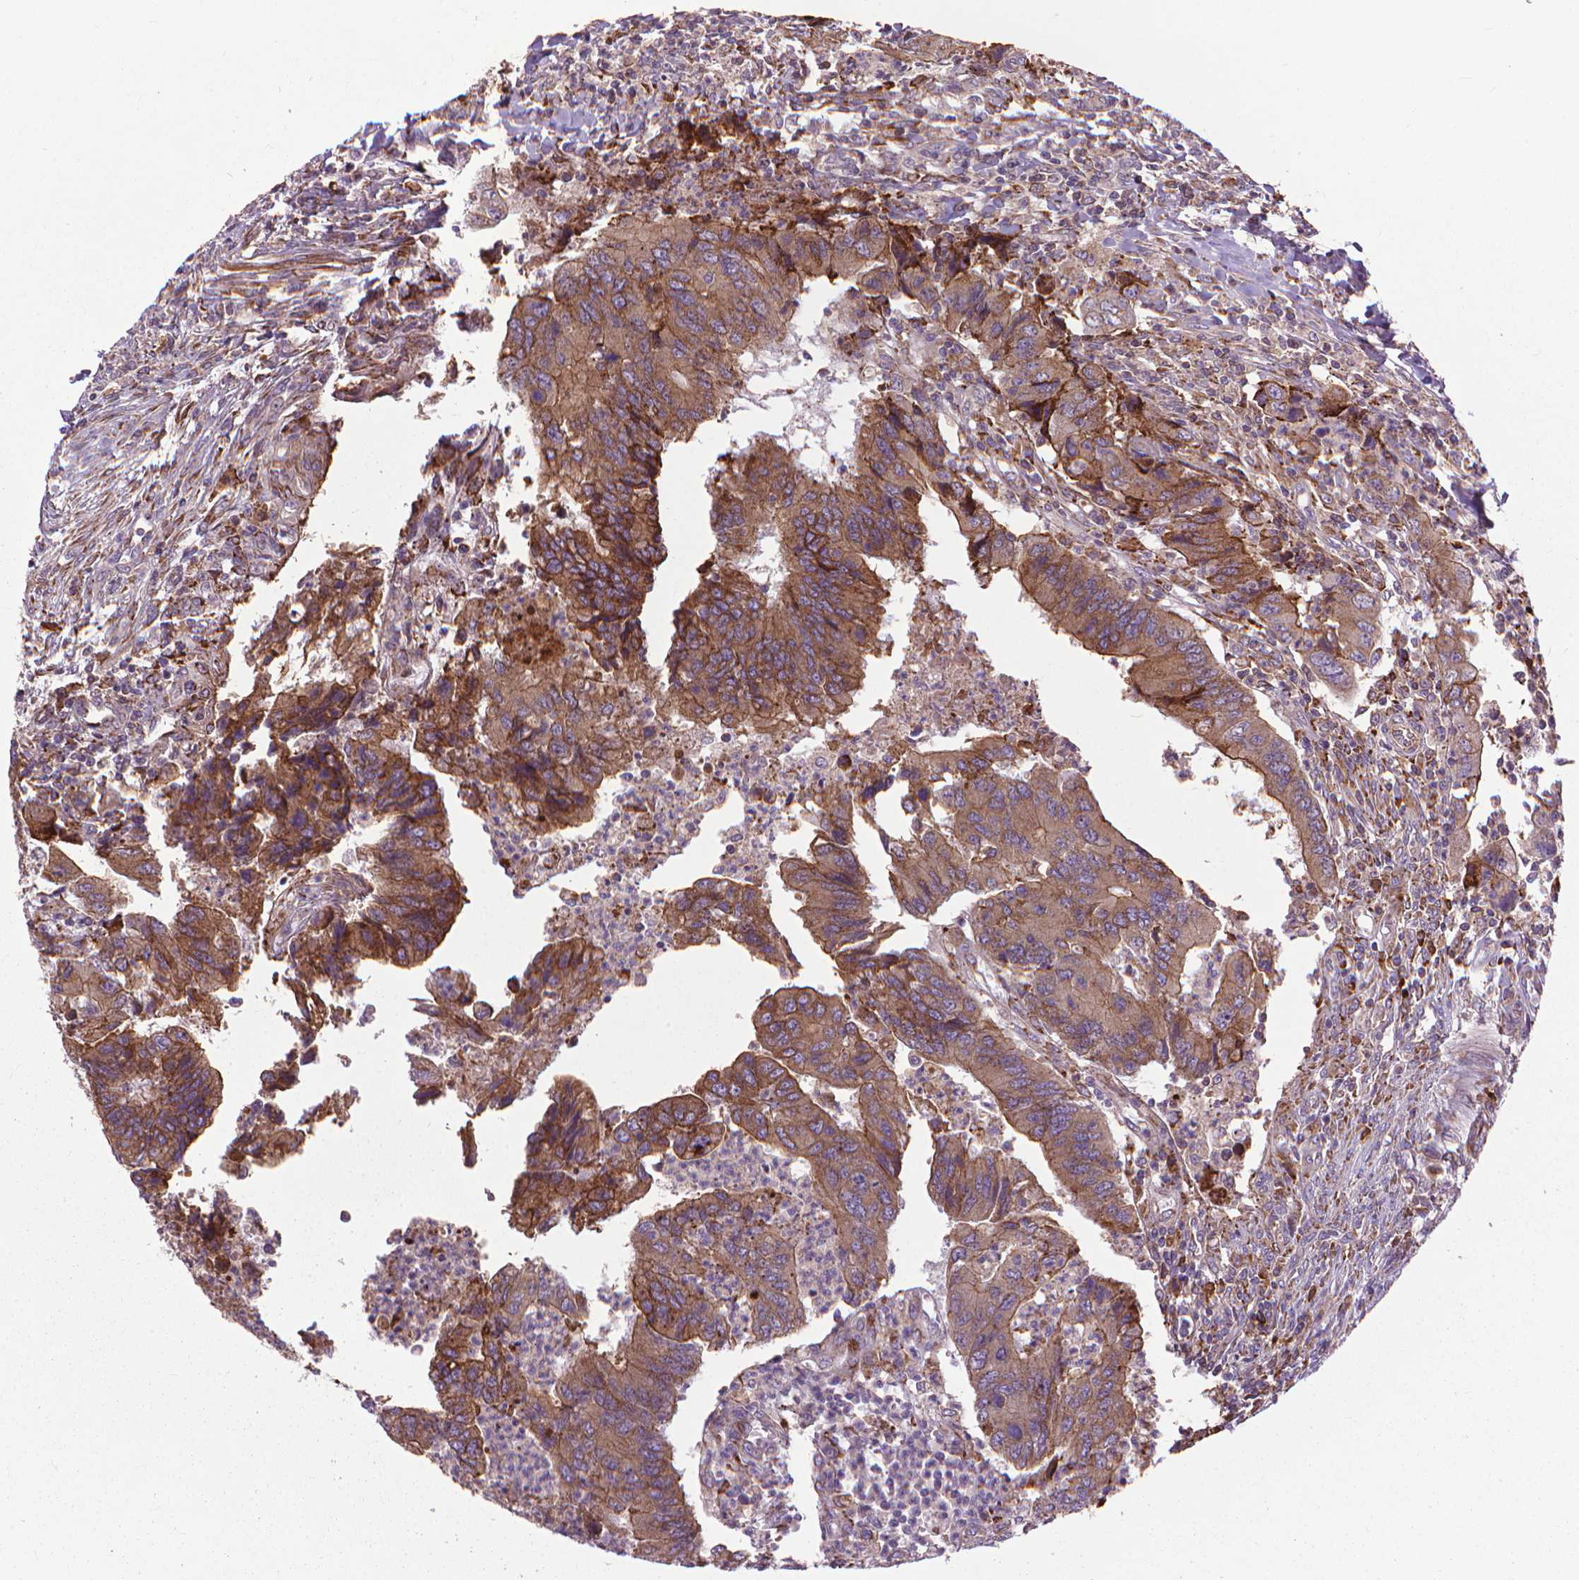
{"staining": {"intensity": "moderate", "quantity": ">75%", "location": "cytoplasmic/membranous"}, "tissue": "colorectal cancer", "cell_type": "Tumor cells", "image_type": "cancer", "snomed": [{"axis": "morphology", "description": "Adenocarcinoma, NOS"}, {"axis": "topography", "description": "Colon"}], "caption": "This is a histology image of IHC staining of colorectal adenocarcinoma, which shows moderate positivity in the cytoplasmic/membranous of tumor cells.", "gene": "MYH14", "patient": {"sex": "female", "age": 67}}